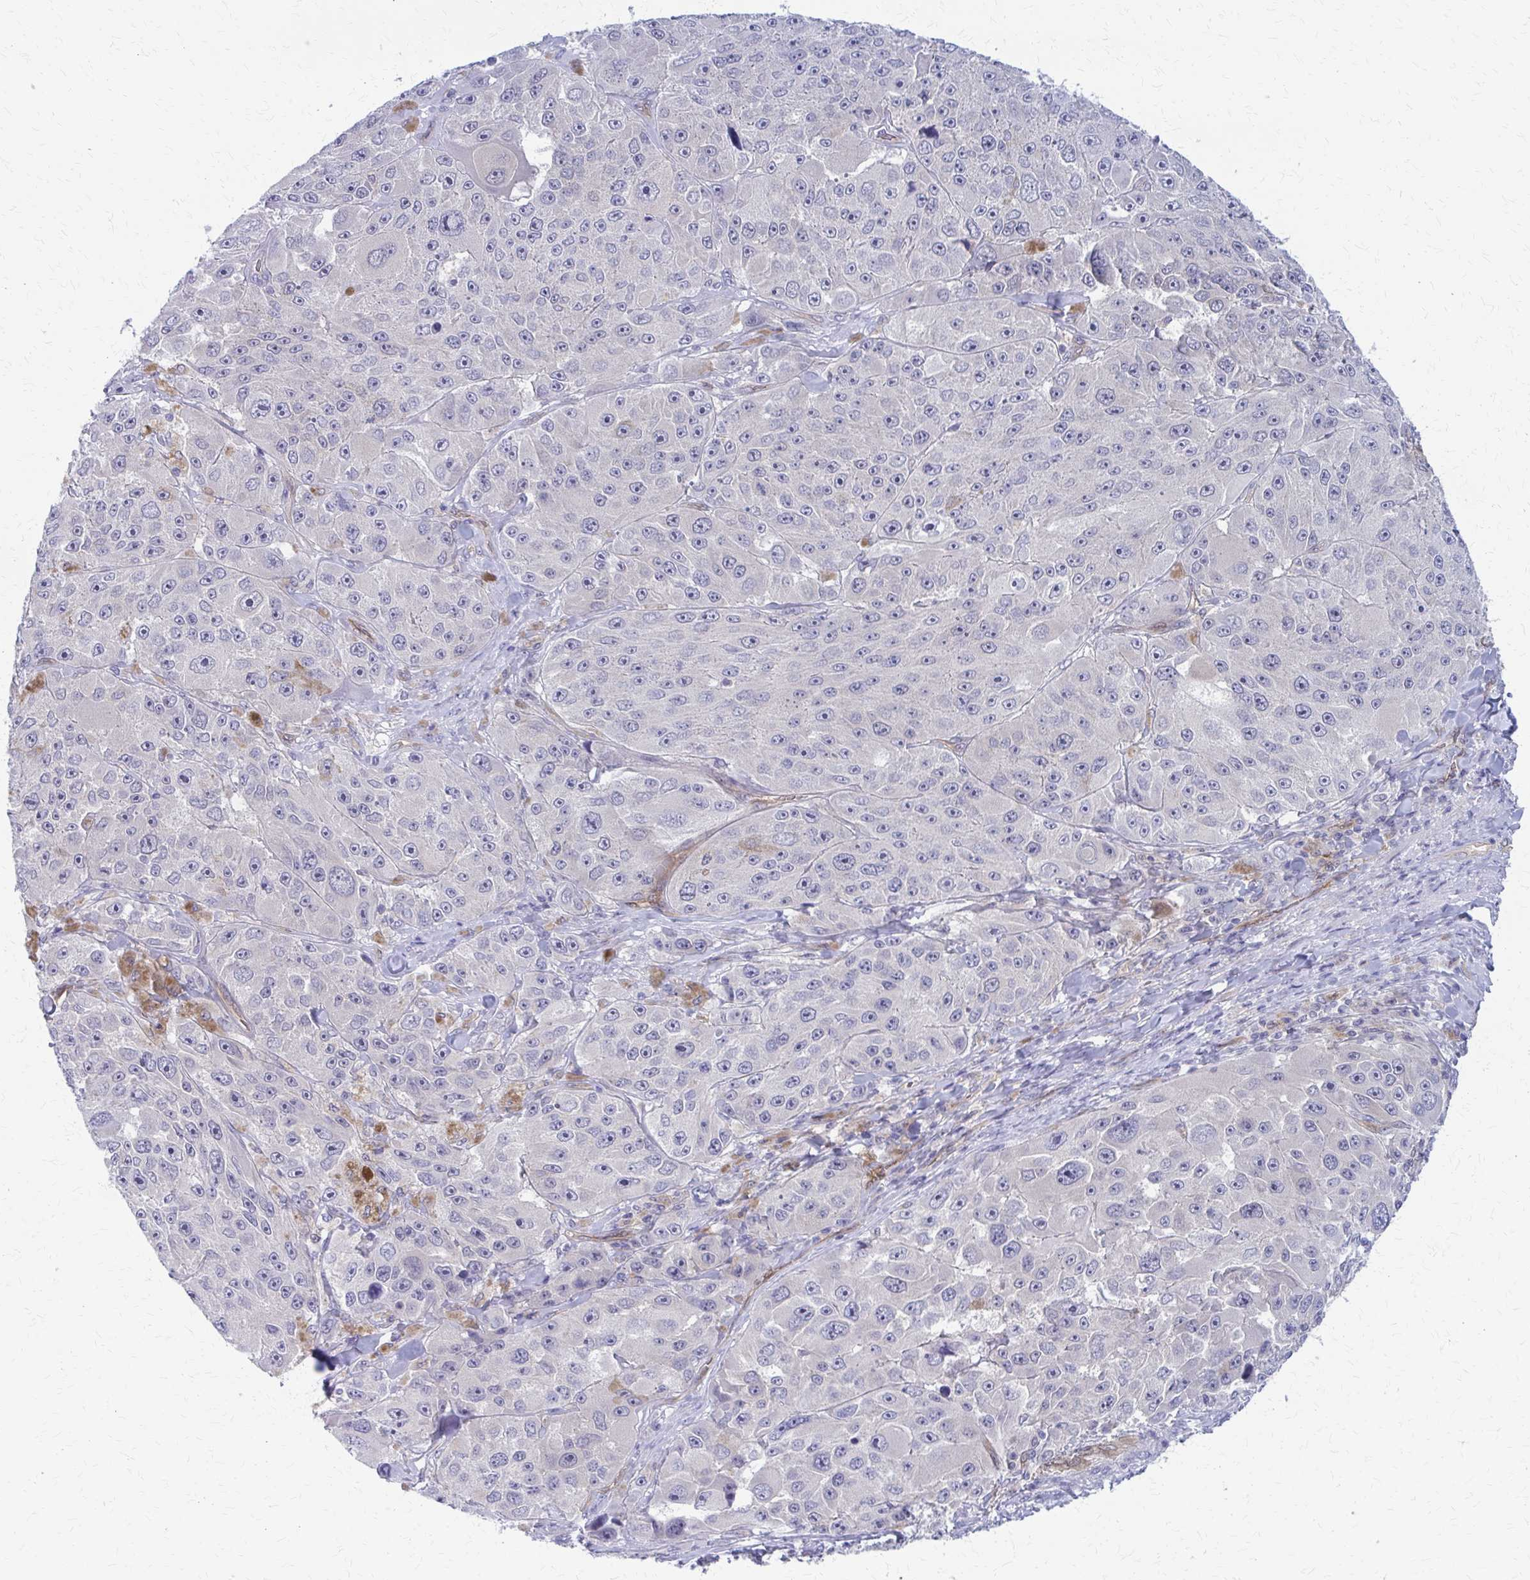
{"staining": {"intensity": "negative", "quantity": "none", "location": "none"}, "tissue": "melanoma", "cell_type": "Tumor cells", "image_type": "cancer", "snomed": [{"axis": "morphology", "description": "Malignant melanoma, Metastatic site"}, {"axis": "topography", "description": "Lymph node"}], "caption": "Tumor cells show no significant protein expression in malignant melanoma (metastatic site).", "gene": "CLIC2", "patient": {"sex": "male", "age": 62}}